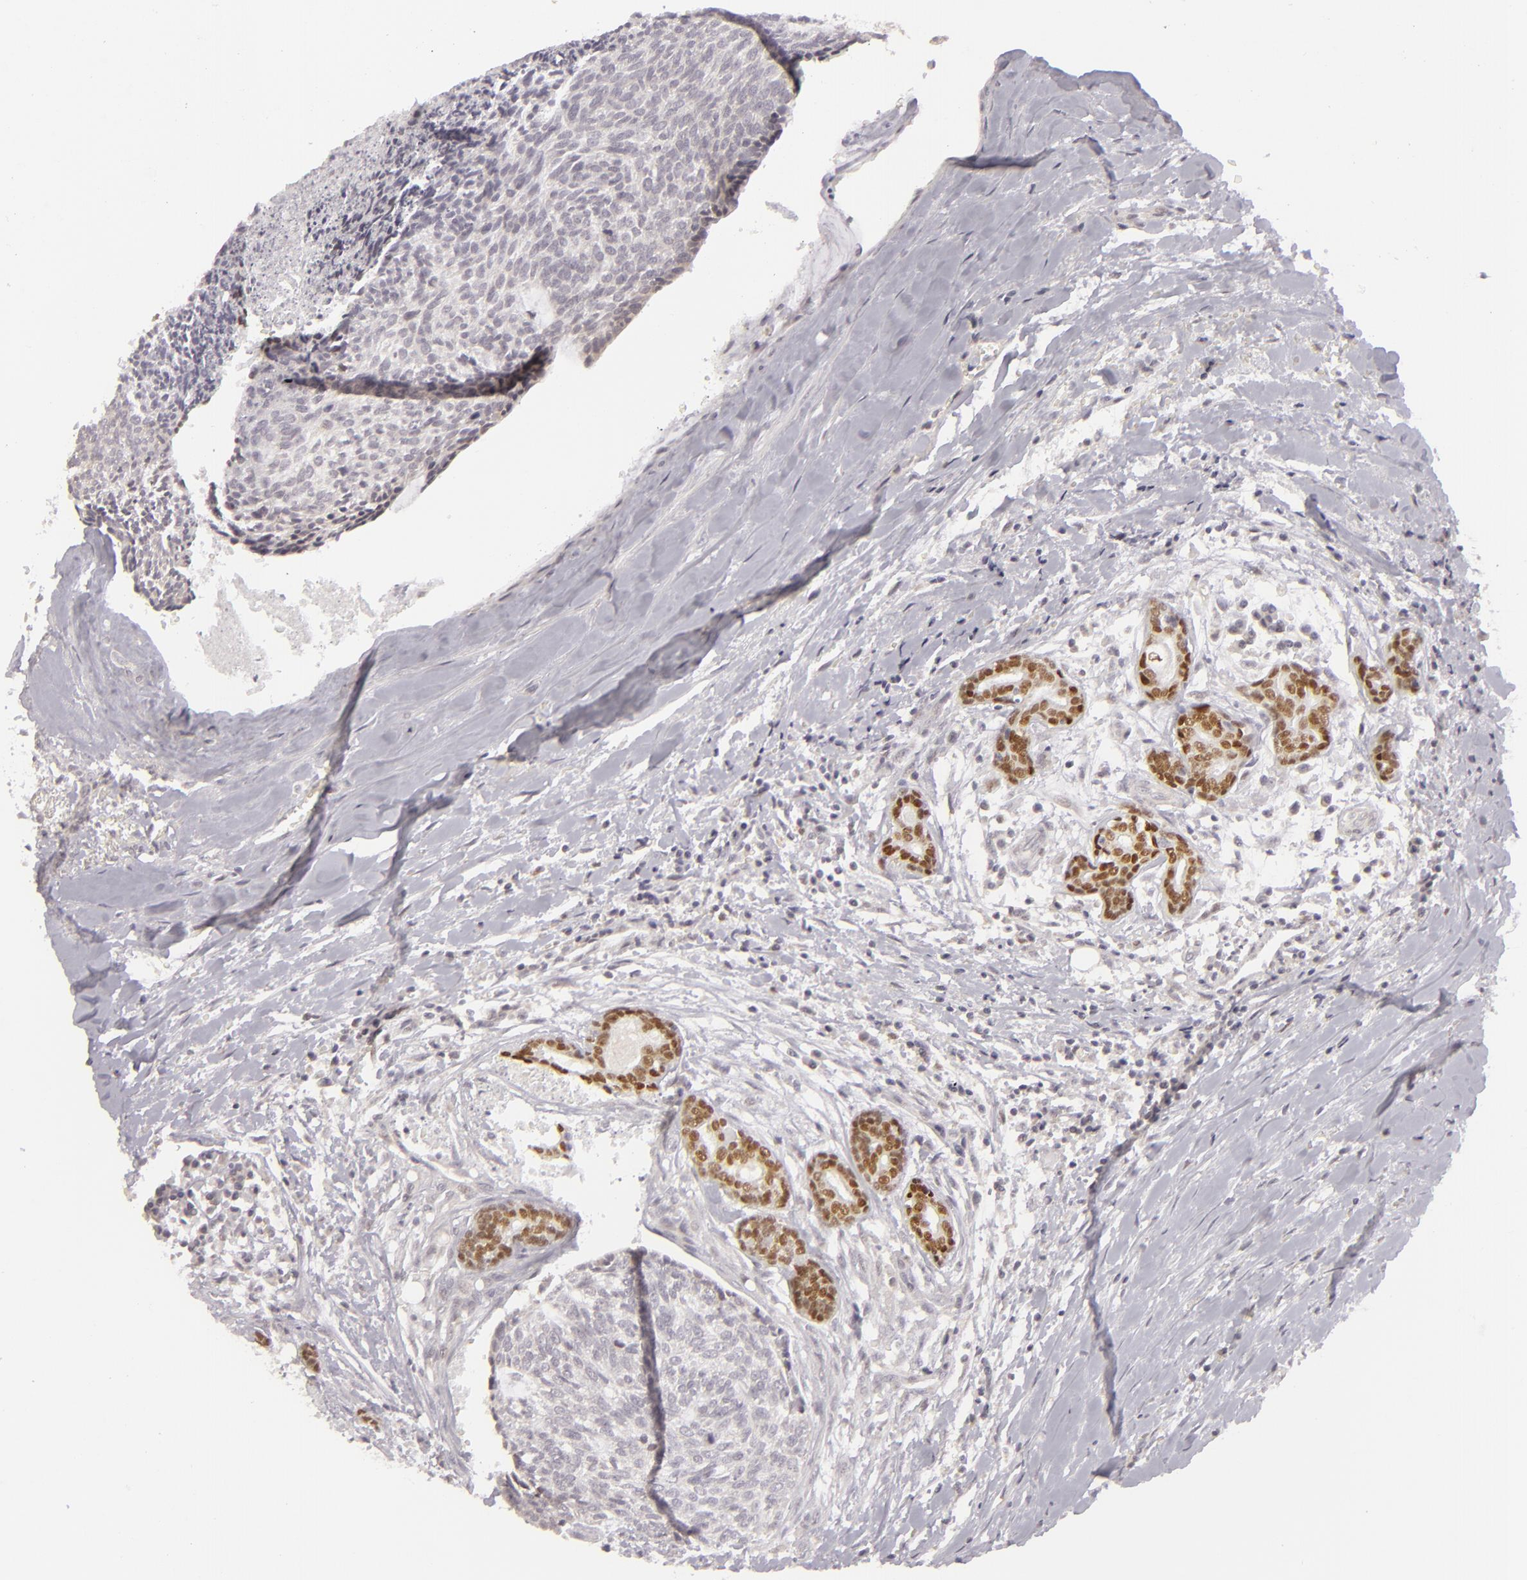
{"staining": {"intensity": "negative", "quantity": "none", "location": "none"}, "tissue": "head and neck cancer", "cell_type": "Tumor cells", "image_type": "cancer", "snomed": [{"axis": "morphology", "description": "Squamous cell carcinoma, NOS"}, {"axis": "topography", "description": "Salivary gland"}, {"axis": "topography", "description": "Head-Neck"}], "caption": "DAB immunohistochemical staining of head and neck cancer exhibits no significant staining in tumor cells. (DAB immunohistochemistry (IHC) with hematoxylin counter stain).", "gene": "SIX1", "patient": {"sex": "male", "age": 70}}